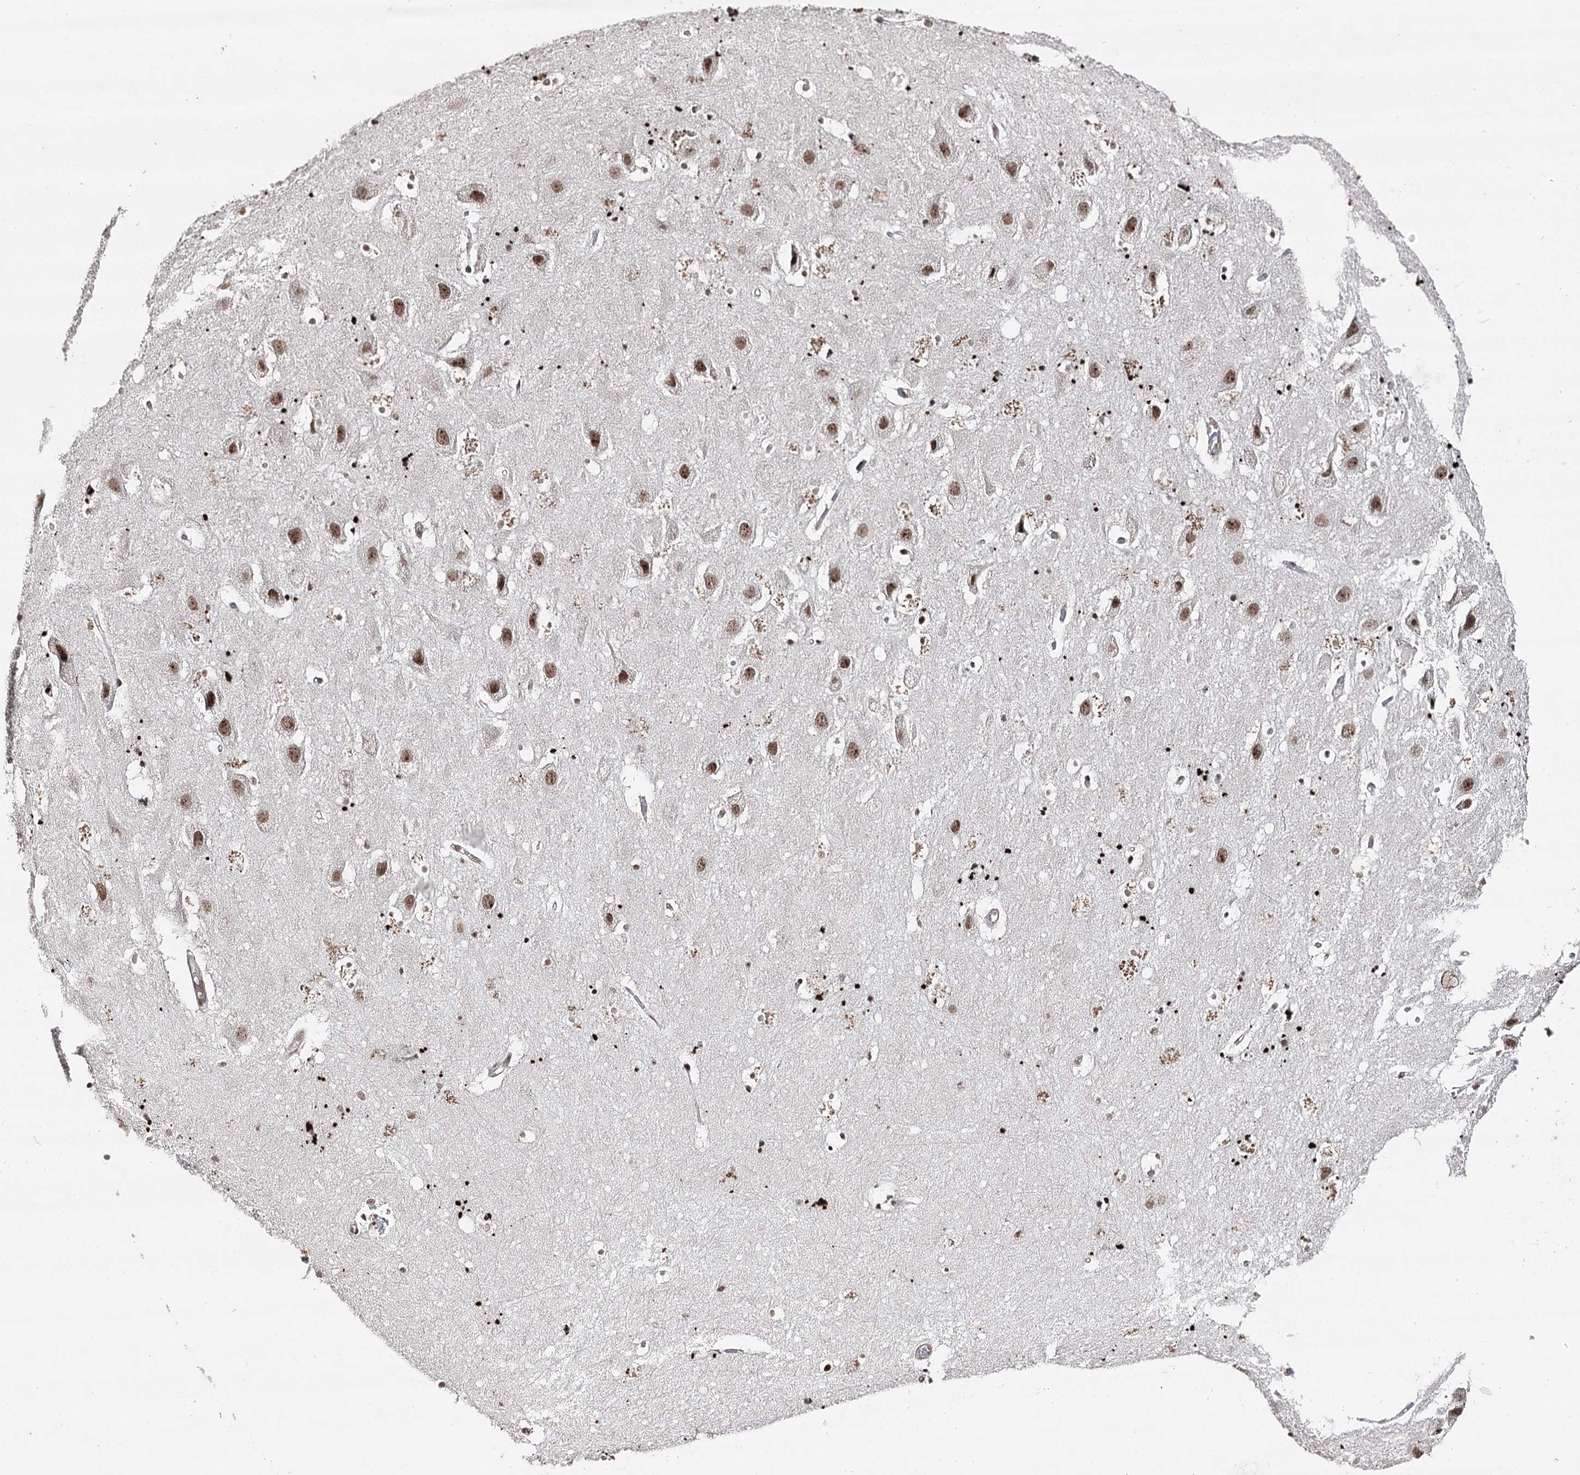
{"staining": {"intensity": "negative", "quantity": "none", "location": "none"}, "tissue": "hippocampus", "cell_type": "Glial cells", "image_type": "normal", "snomed": [{"axis": "morphology", "description": "Normal tissue, NOS"}, {"axis": "topography", "description": "Hippocampus"}], "caption": "Immunohistochemistry (IHC) image of benign hippocampus stained for a protein (brown), which reveals no expression in glial cells.", "gene": "PDCD4", "patient": {"sex": "female", "age": 52}}